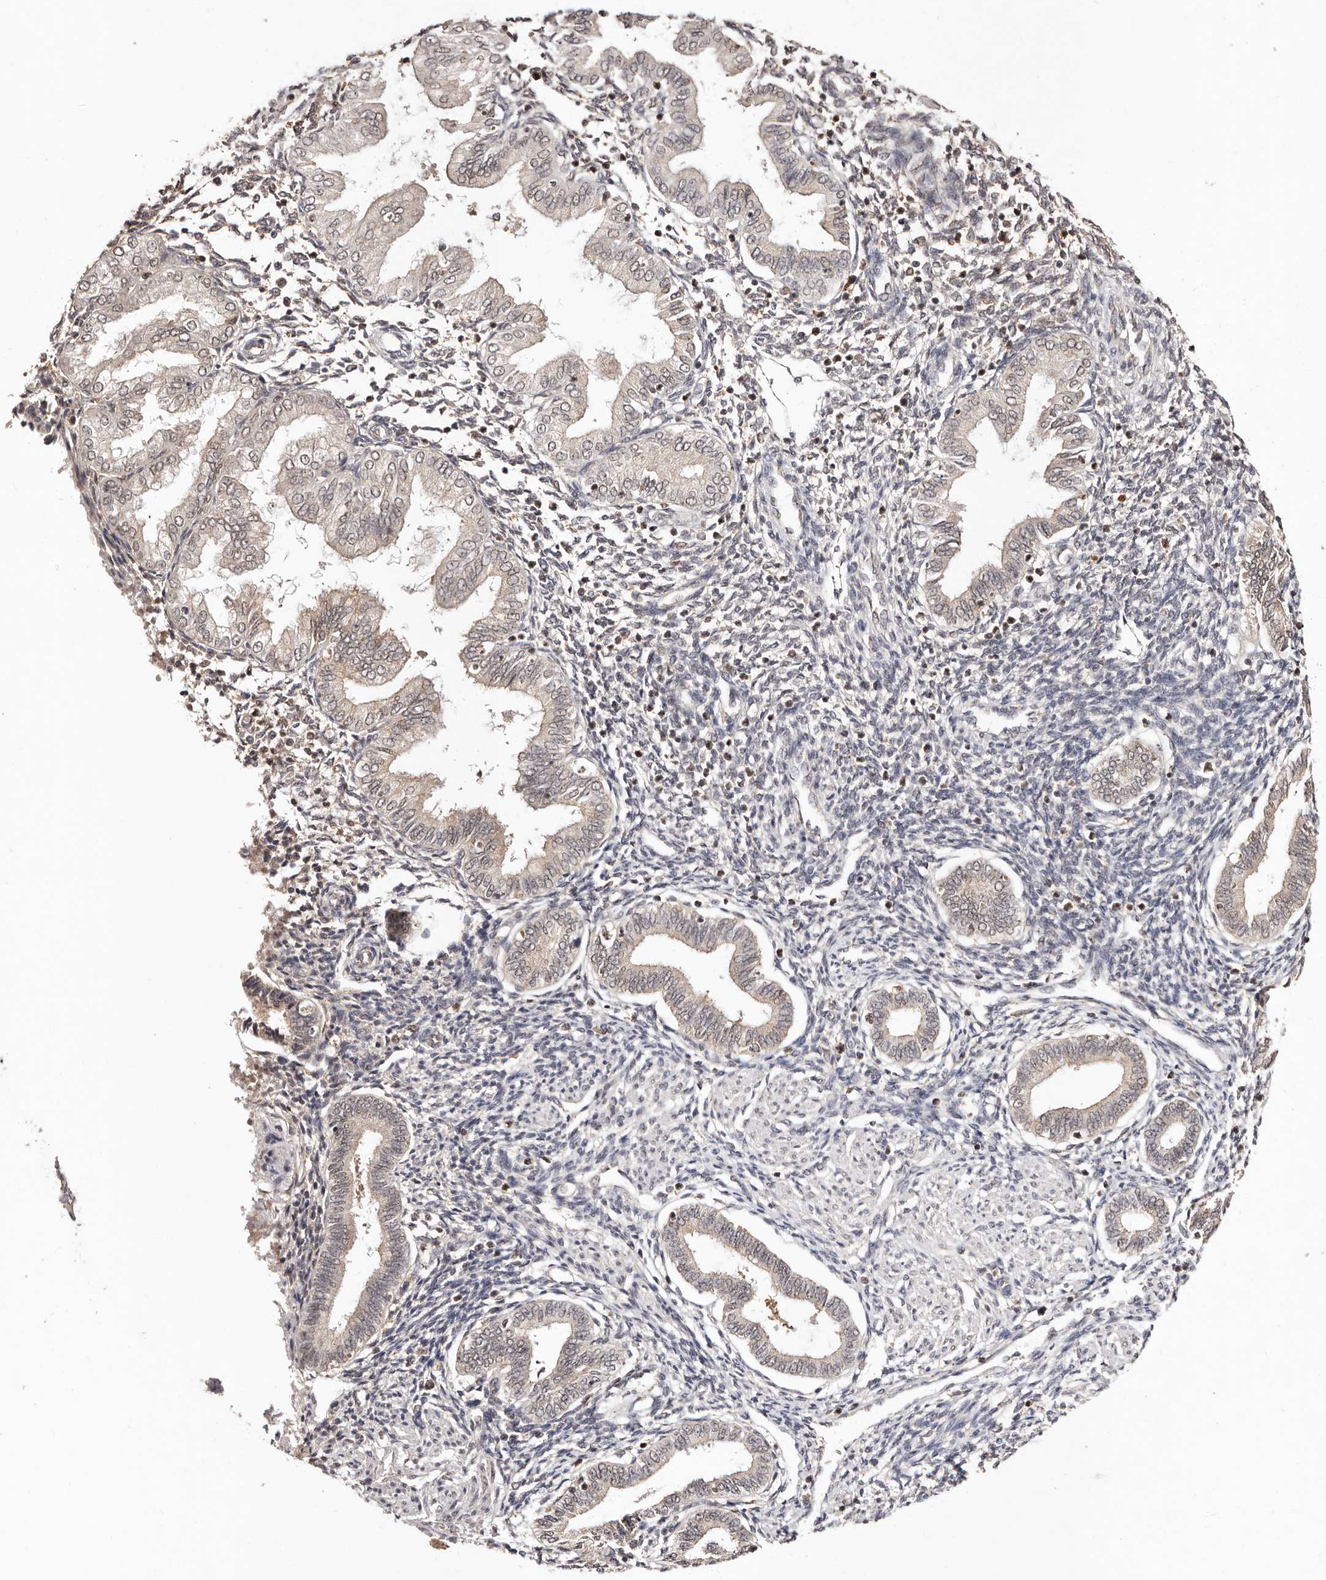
{"staining": {"intensity": "negative", "quantity": "none", "location": "none"}, "tissue": "endometrium", "cell_type": "Cells in endometrial stroma", "image_type": "normal", "snomed": [{"axis": "morphology", "description": "Normal tissue, NOS"}, {"axis": "topography", "description": "Endometrium"}], "caption": "DAB immunohistochemical staining of normal endometrium demonstrates no significant staining in cells in endometrial stroma.", "gene": "BICRAL", "patient": {"sex": "female", "age": 53}}